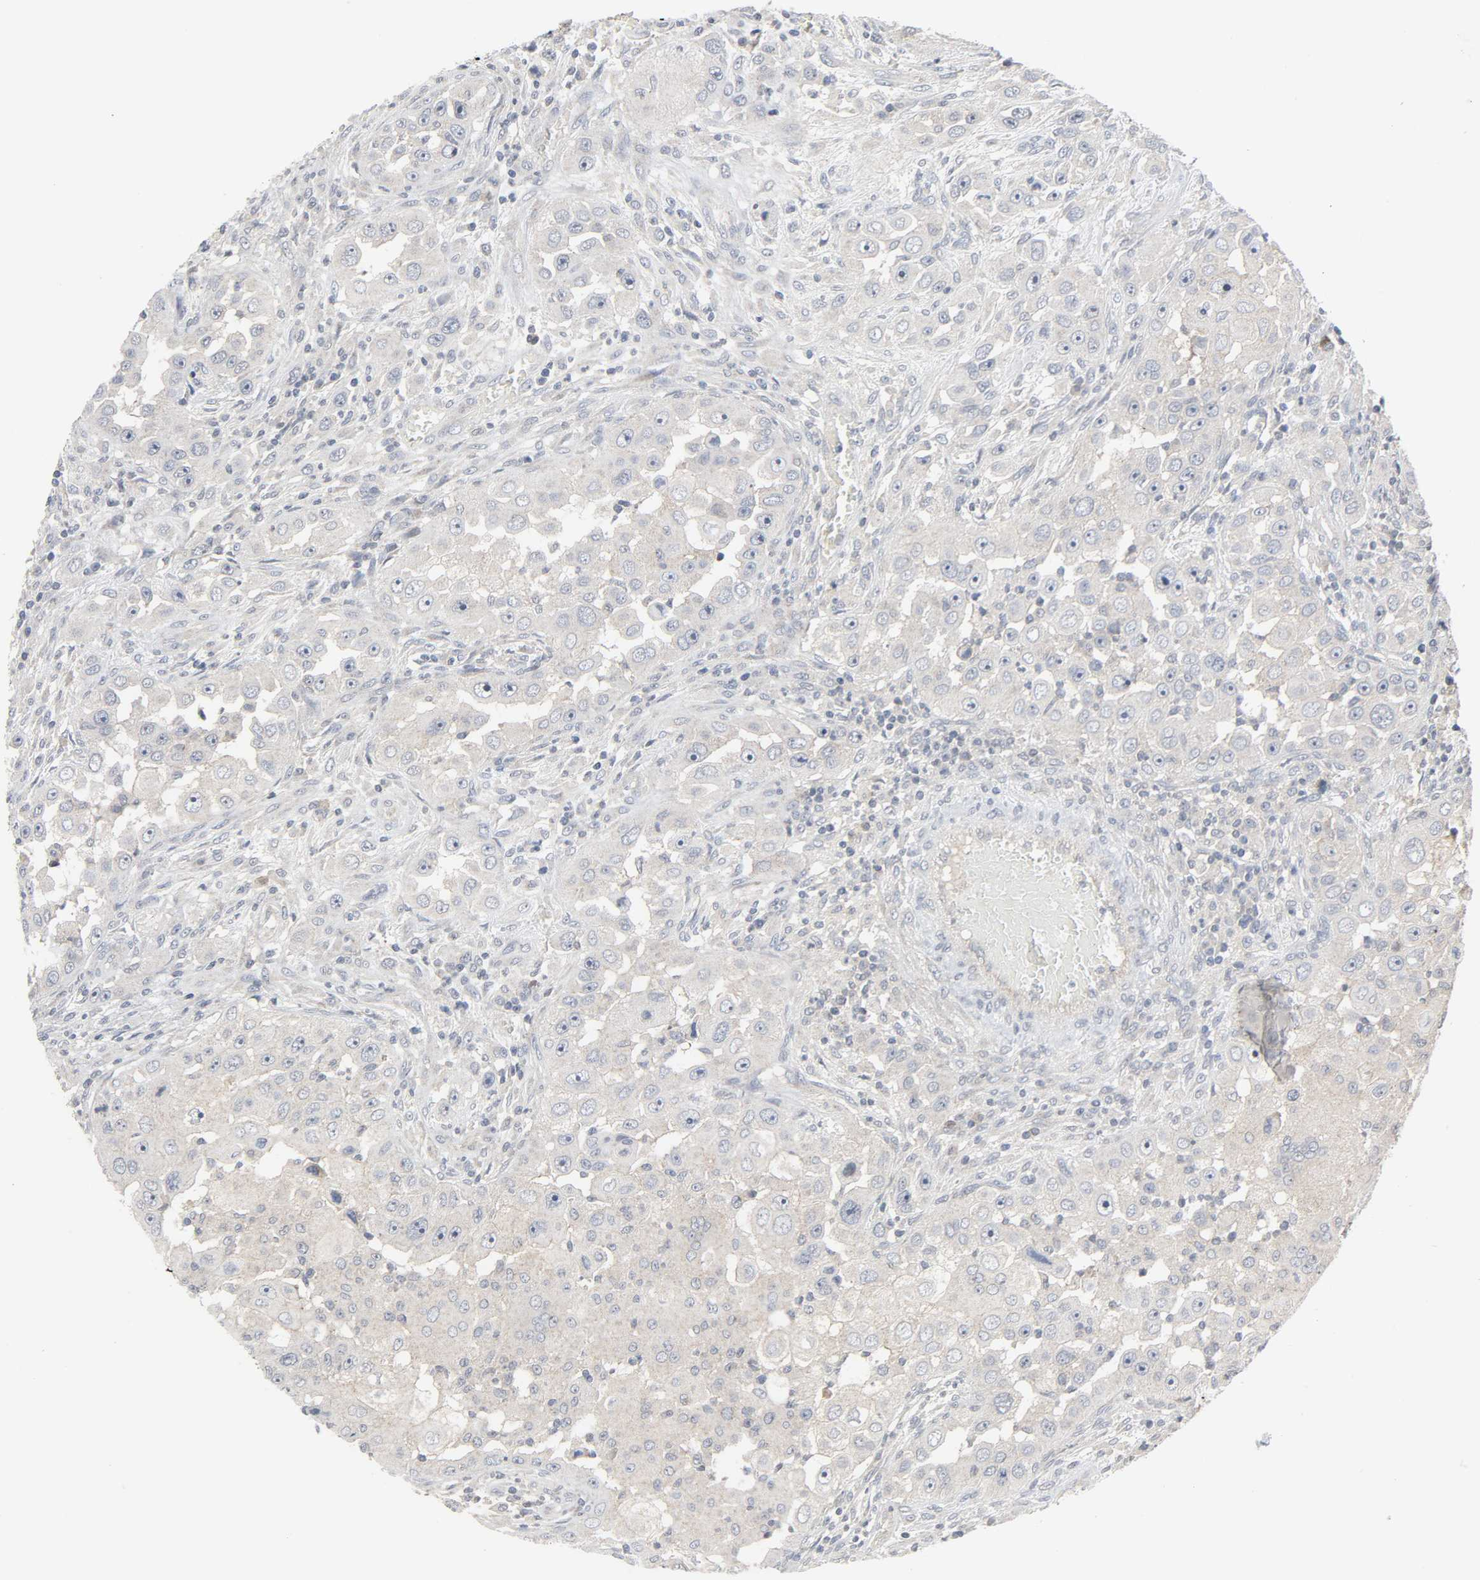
{"staining": {"intensity": "weak", "quantity": "<25%", "location": "cytoplasmic/membranous"}, "tissue": "head and neck cancer", "cell_type": "Tumor cells", "image_type": "cancer", "snomed": [{"axis": "morphology", "description": "Carcinoma, NOS"}, {"axis": "topography", "description": "Head-Neck"}], "caption": "Immunohistochemistry (IHC) of head and neck cancer (carcinoma) demonstrates no positivity in tumor cells.", "gene": "CLIP1", "patient": {"sex": "male", "age": 87}}